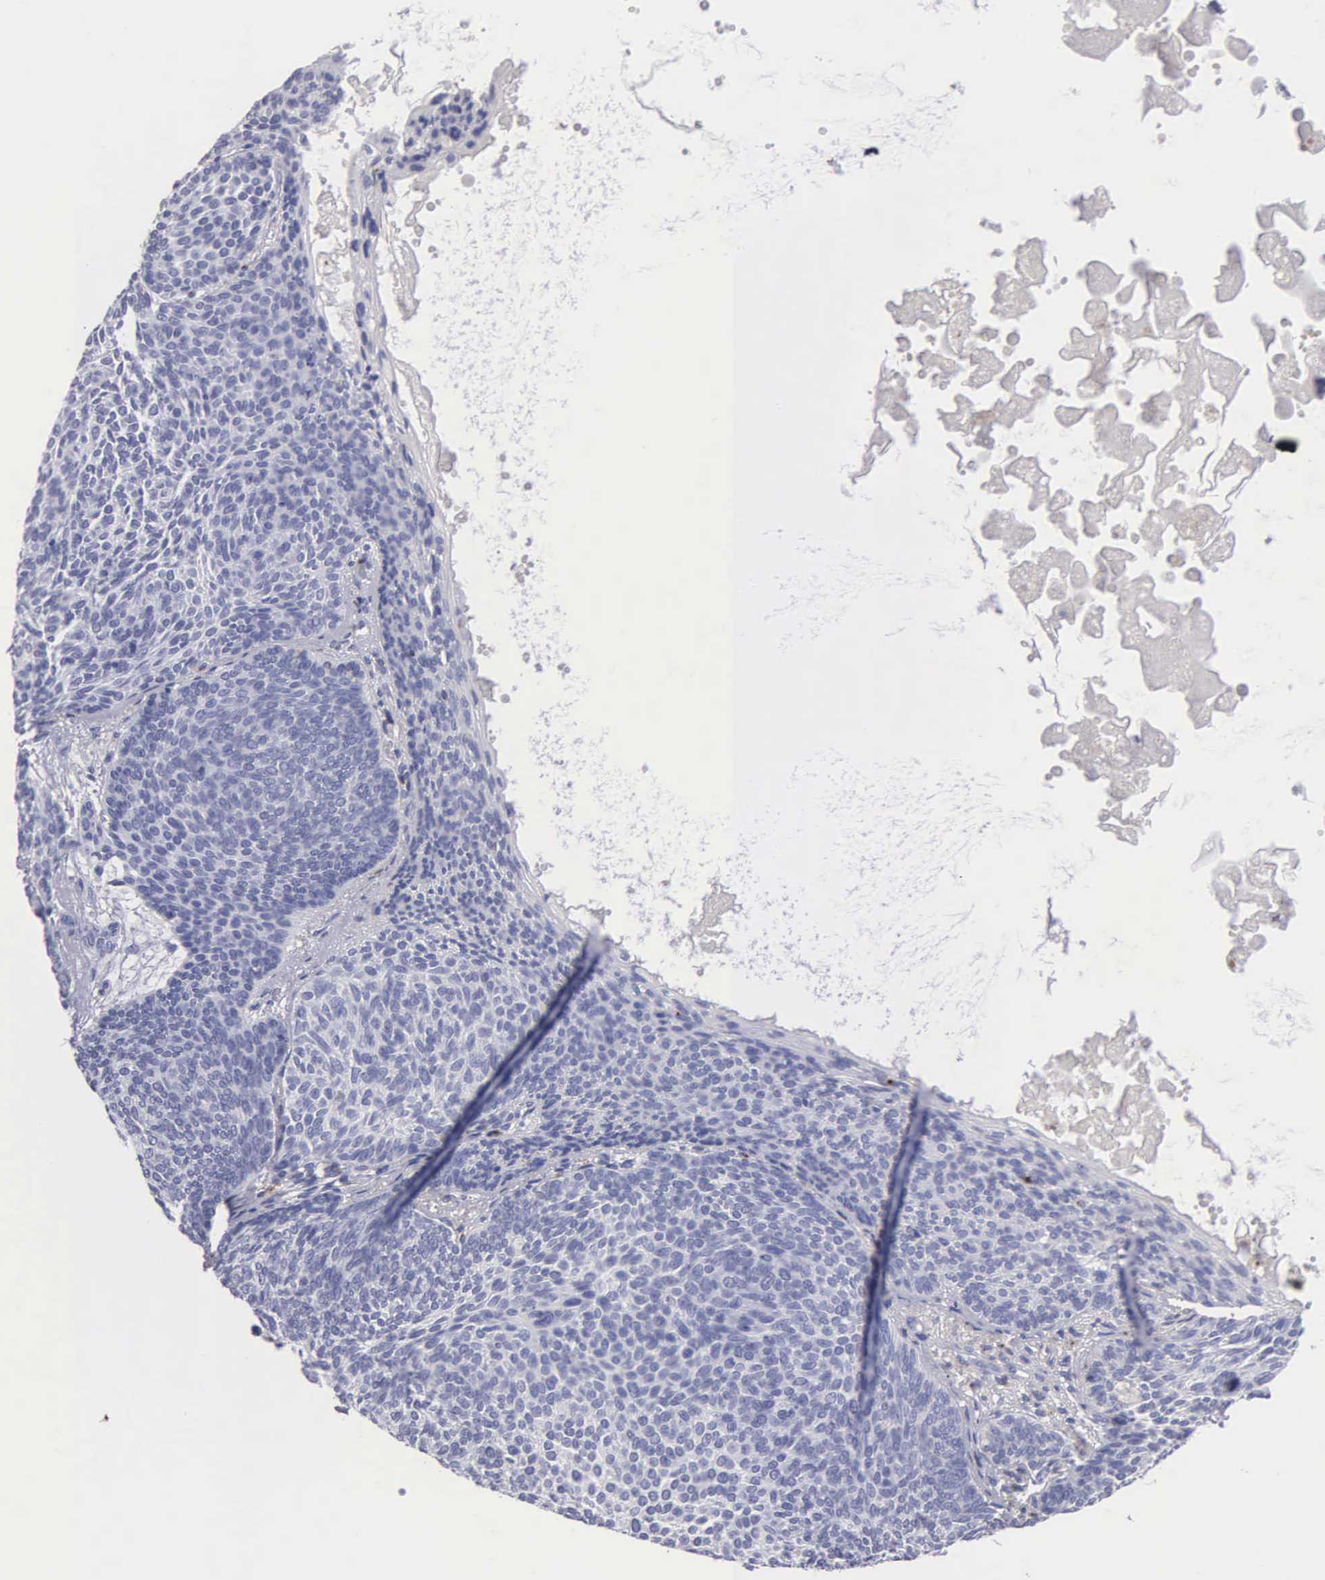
{"staining": {"intensity": "negative", "quantity": "none", "location": "none"}, "tissue": "skin cancer", "cell_type": "Tumor cells", "image_type": "cancer", "snomed": [{"axis": "morphology", "description": "Basal cell carcinoma"}, {"axis": "topography", "description": "Skin"}], "caption": "This is an immunohistochemistry photomicrograph of human skin cancer (basal cell carcinoma). There is no expression in tumor cells.", "gene": "SRGN", "patient": {"sex": "male", "age": 84}}